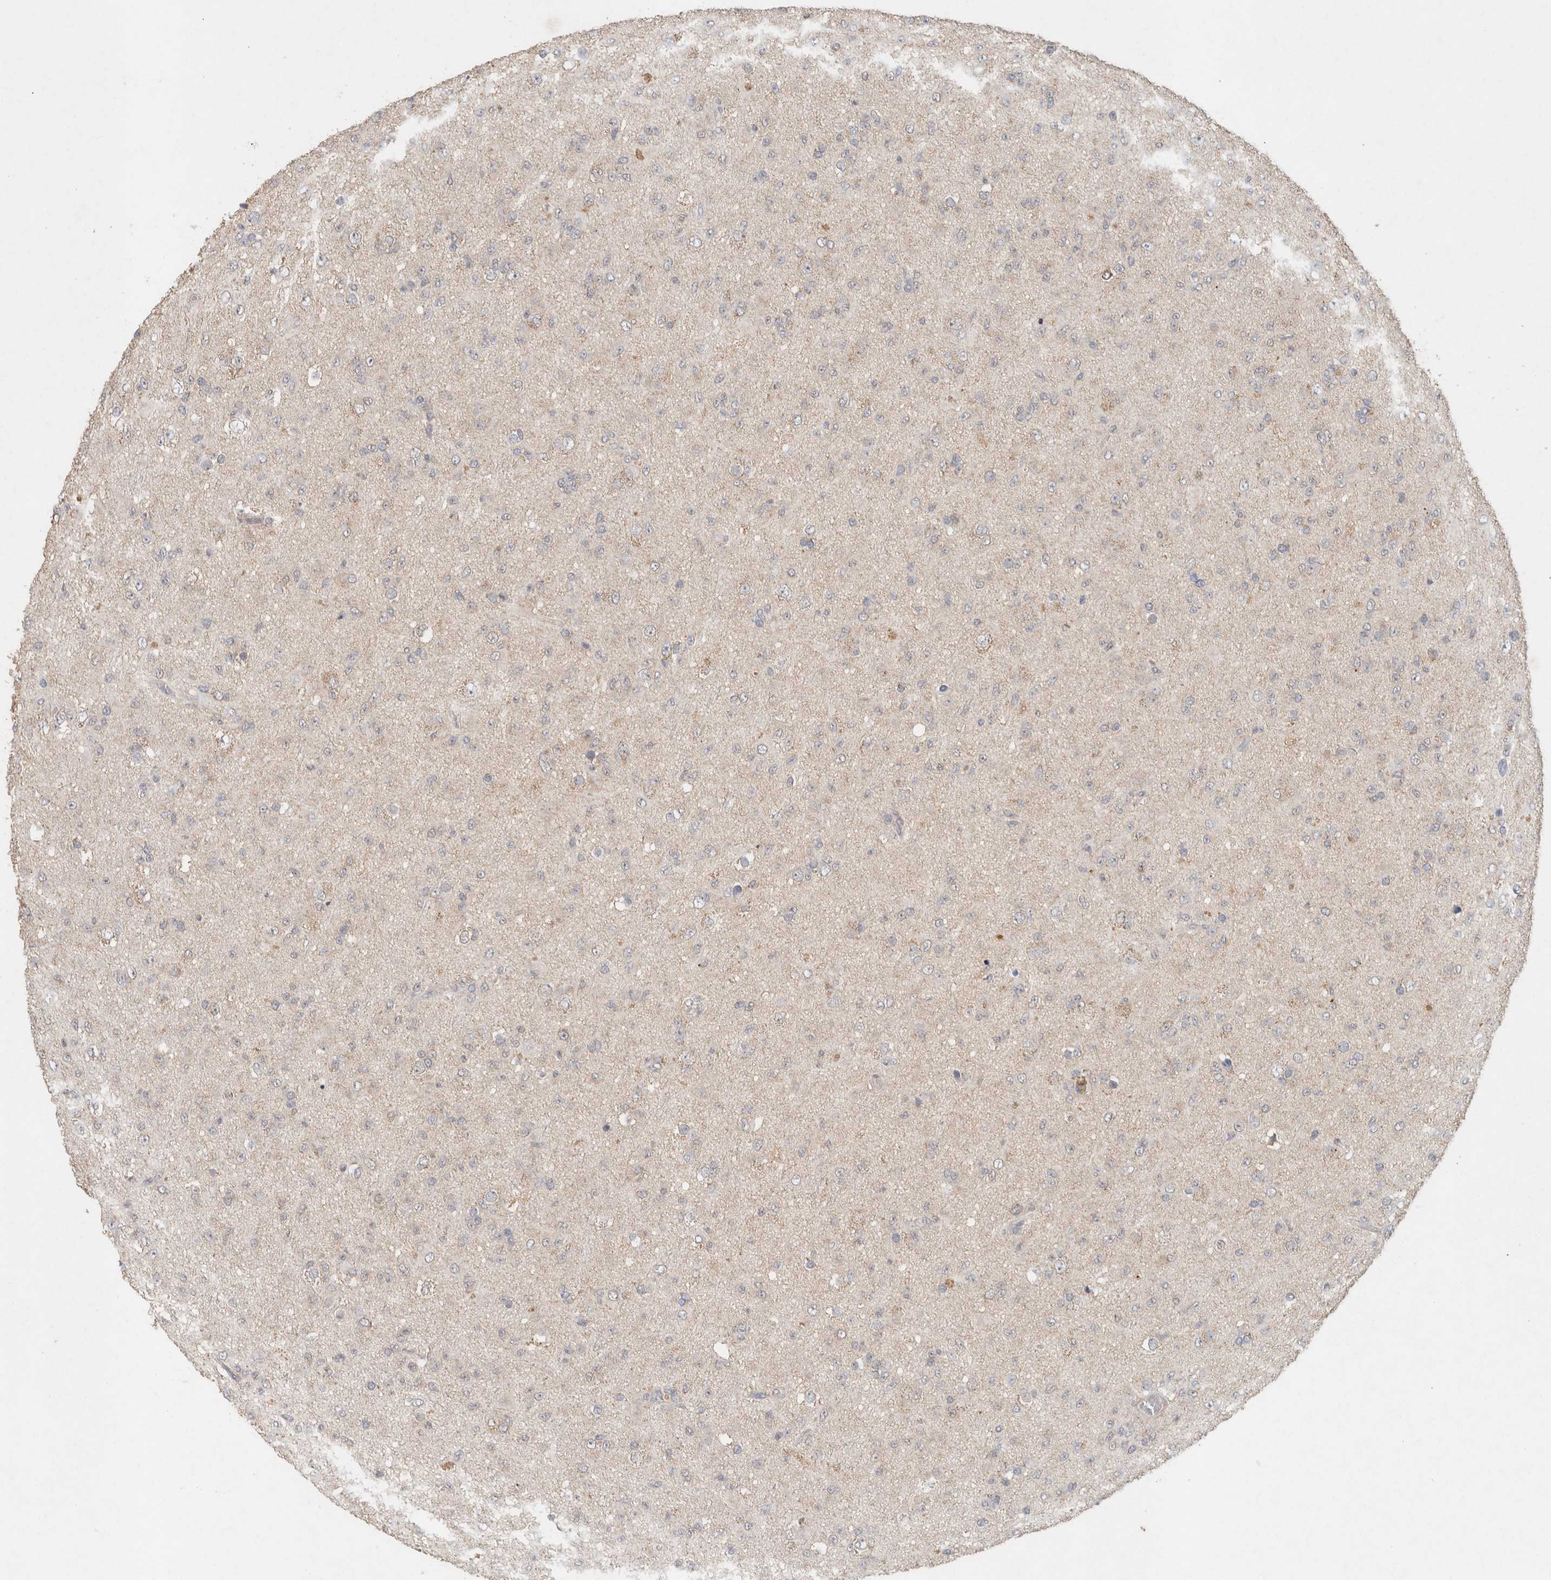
{"staining": {"intensity": "negative", "quantity": "none", "location": "none"}, "tissue": "glioma", "cell_type": "Tumor cells", "image_type": "cancer", "snomed": [{"axis": "morphology", "description": "Glioma, malignant, Low grade"}, {"axis": "topography", "description": "Brain"}], "caption": "The image exhibits no significant expression in tumor cells of glioma.", "gene": "RAB14", "patient": {"sex": "male", "age": 65}}